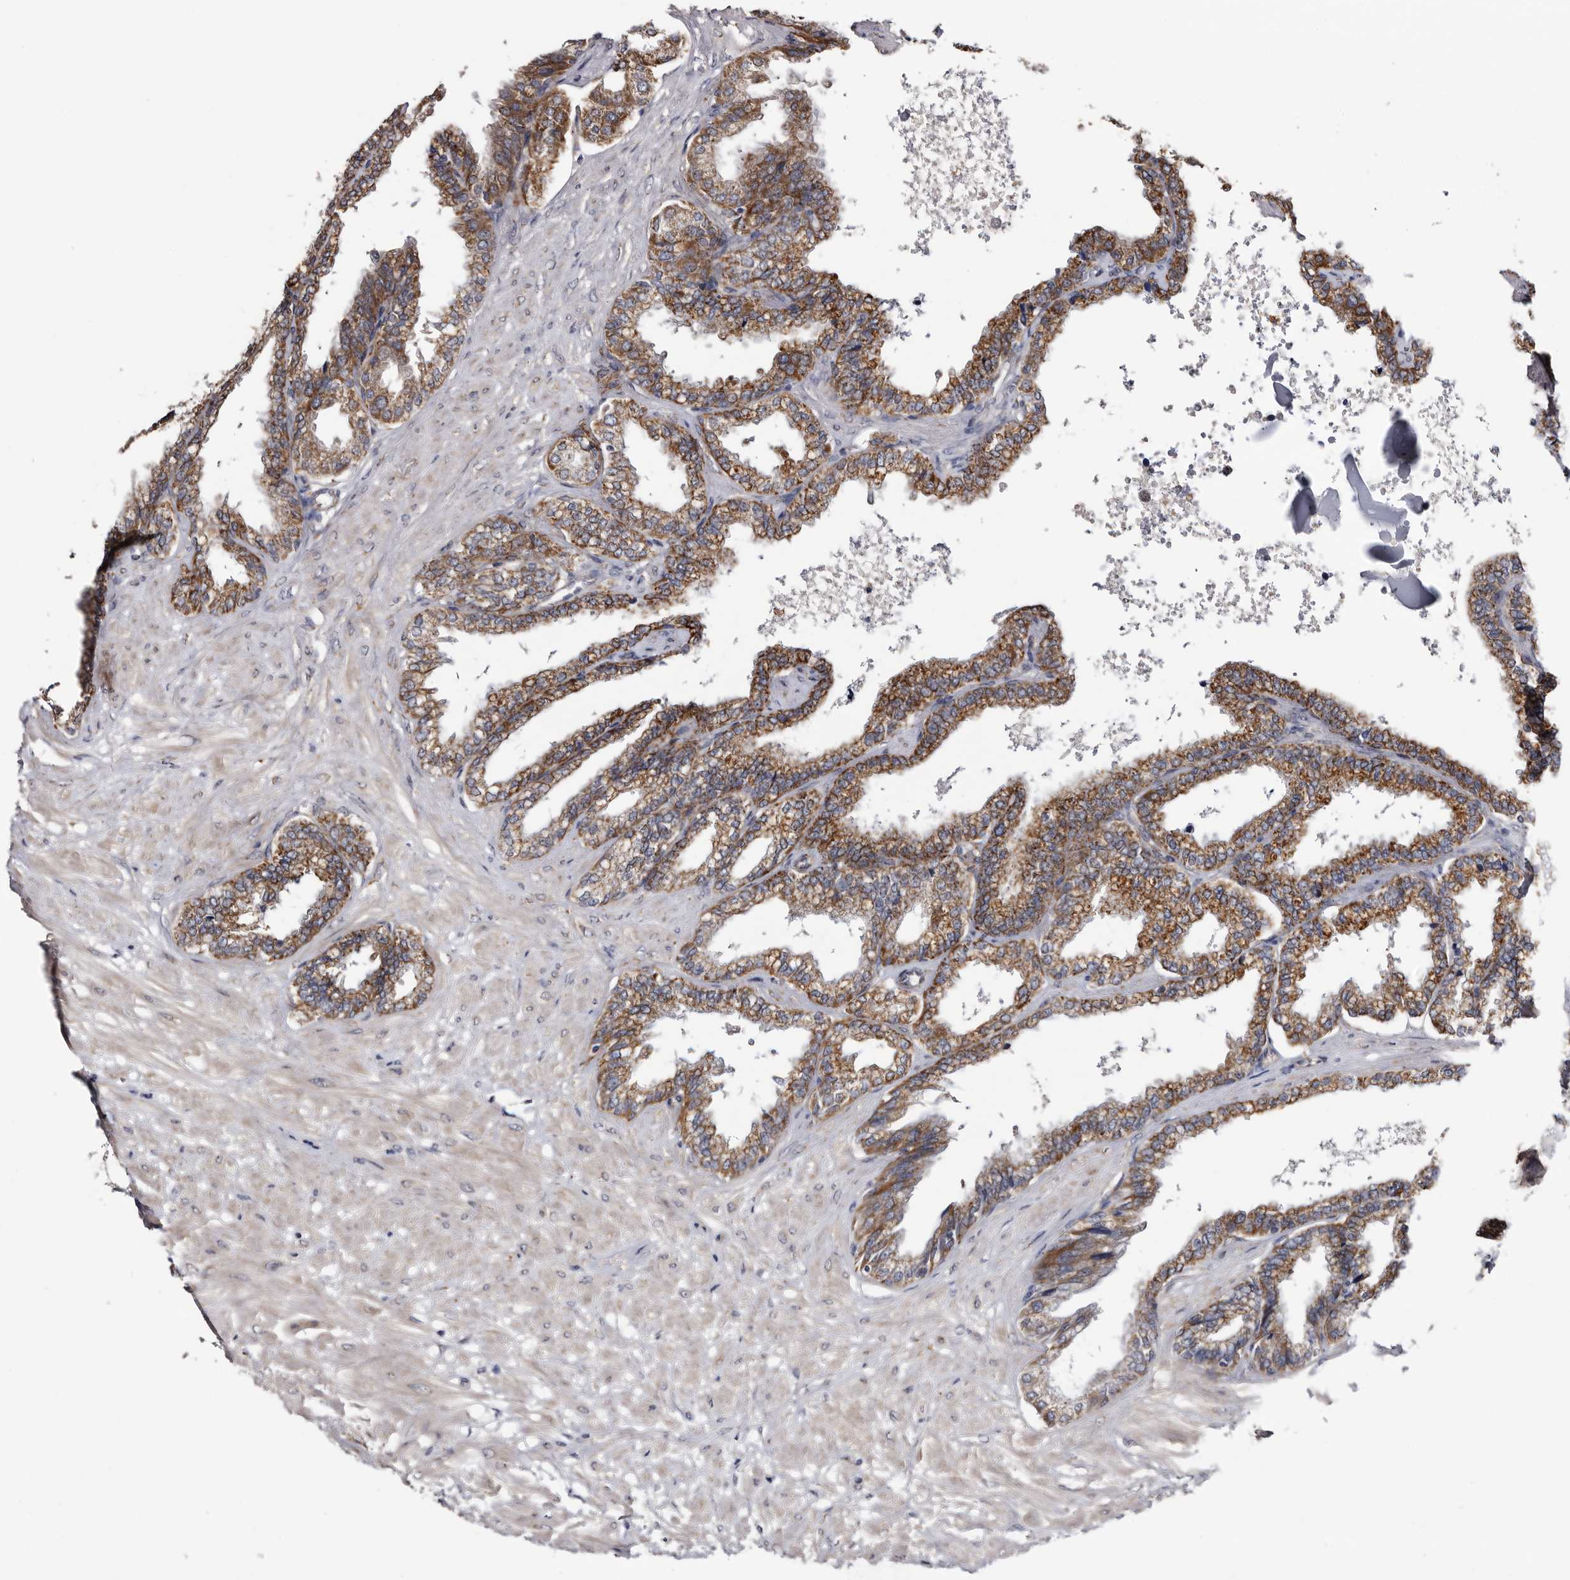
{"staining": {"intensity": "moderate", "quantity": ">75%", "location": "cytoplasmic/membranous"}, "tissue": "seminal vesicle", "cell_type": "Glandular cells", "image_type": "normal", "snomed": [{"axis": "morphology", "description": "Normal tissue, NOS"}, {"axis": "topography", "description": "Seminal veicle"}], "caption": "The micrograph demonstrates immunohistochemical staining of unremarkable seminal vesicle. There is moderate cytoplasmic/membranous positivity is appreciated in approximately >75% of glandular cells.", "gene": "ARMCX2", "patient": {"sex": "male", "age": 46}}